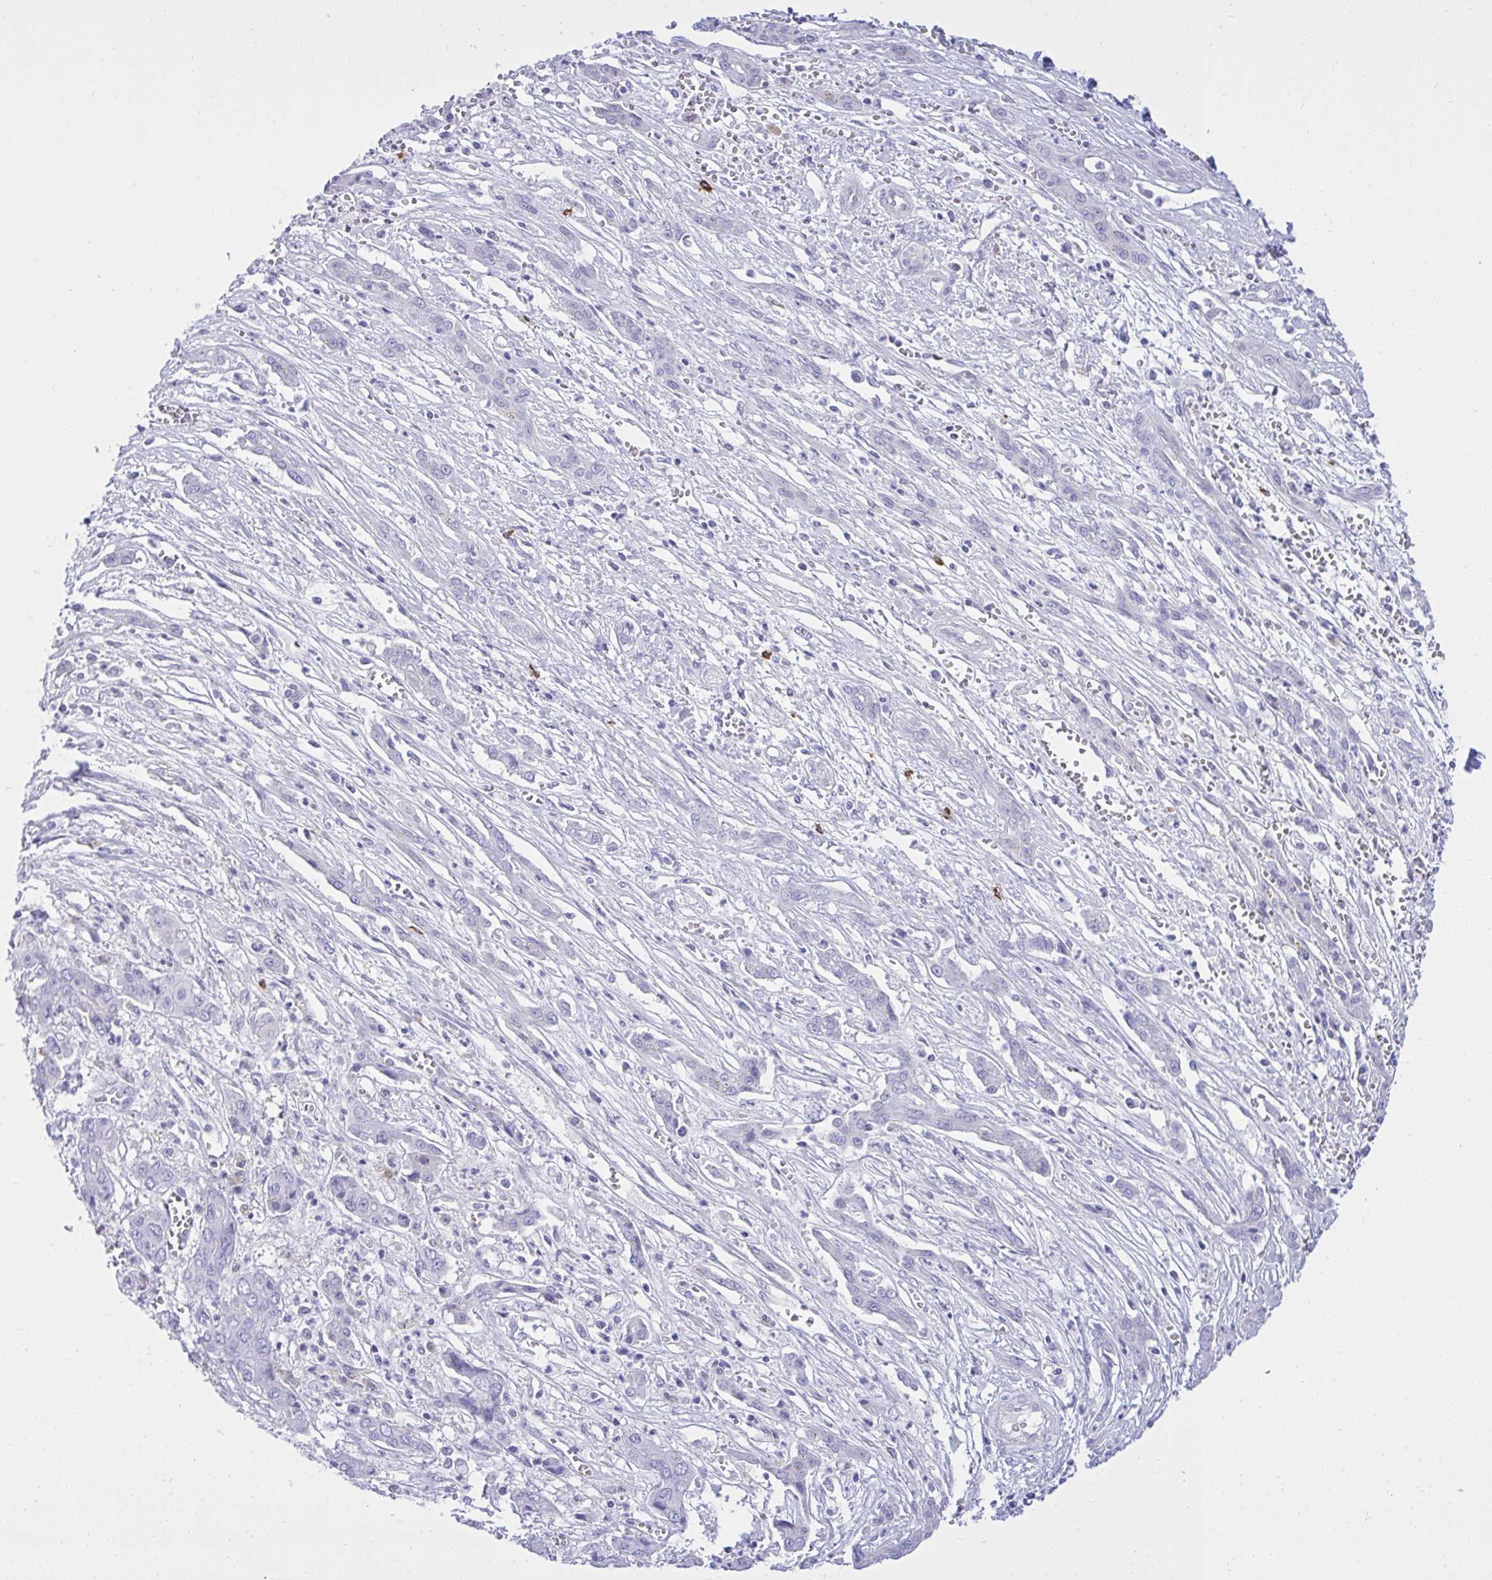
{"staining": {"intensity": "negative", "quantity": "none", "location": "none"}, "tissue": "liver cancer", "cell_type": "Tumor cells", "image_type": "cancer", "snomed": [{"axis": "morphology", "description": "Cholangiocarcinoma"}, {"axis": "topography", "description": "Liver"}], "caption": "IHC histopathology image of liver cancer (cholangiocarcinoma) stained for a protein (brown), which displays no staining in tumor cells. (Immunohistochemistry (ihc), brightfield microscopy, high magnification).", "gene": "PSD", "patient": {"sex": "male", "age": 67}}